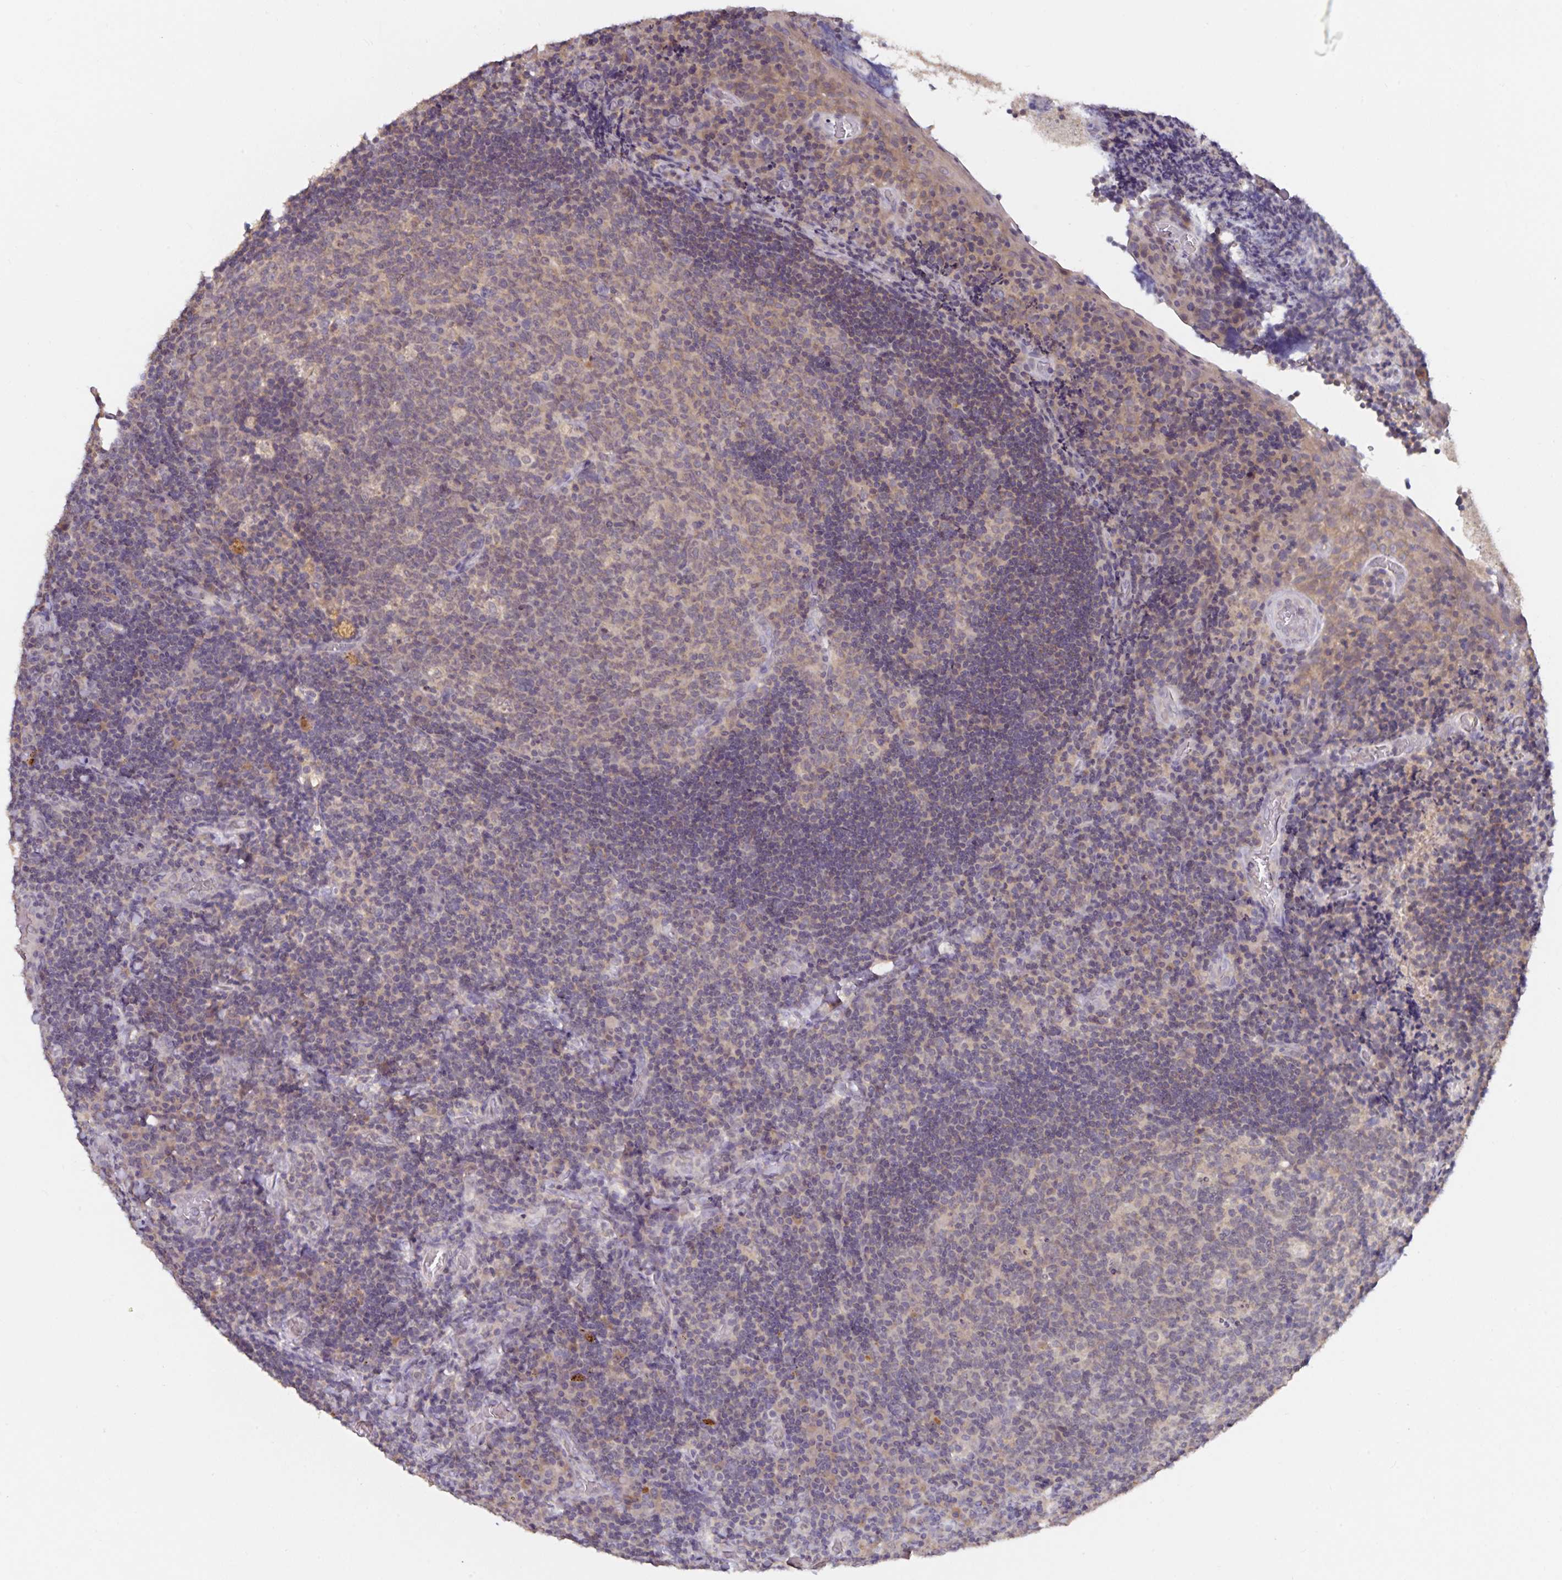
{"staining": {"intensity": "weak", "quantity": "<25%", "location": "cytoplasmic/membranous"}, "tissue": "tonsil", "cell_type": "Germinal center cells", "image_type": "normal", "snomed": [{"axis": "morphology", "description": "Normal tissue, NOS"}, {"axis": "topography", "description": "Tonsil"}], "caption": "Benign tonsil was stained to show a protein in brown. There is no significant expression in germinal center cells.", "gene": "HEPN1", "patient": {"sex": "male", "age": 17}}